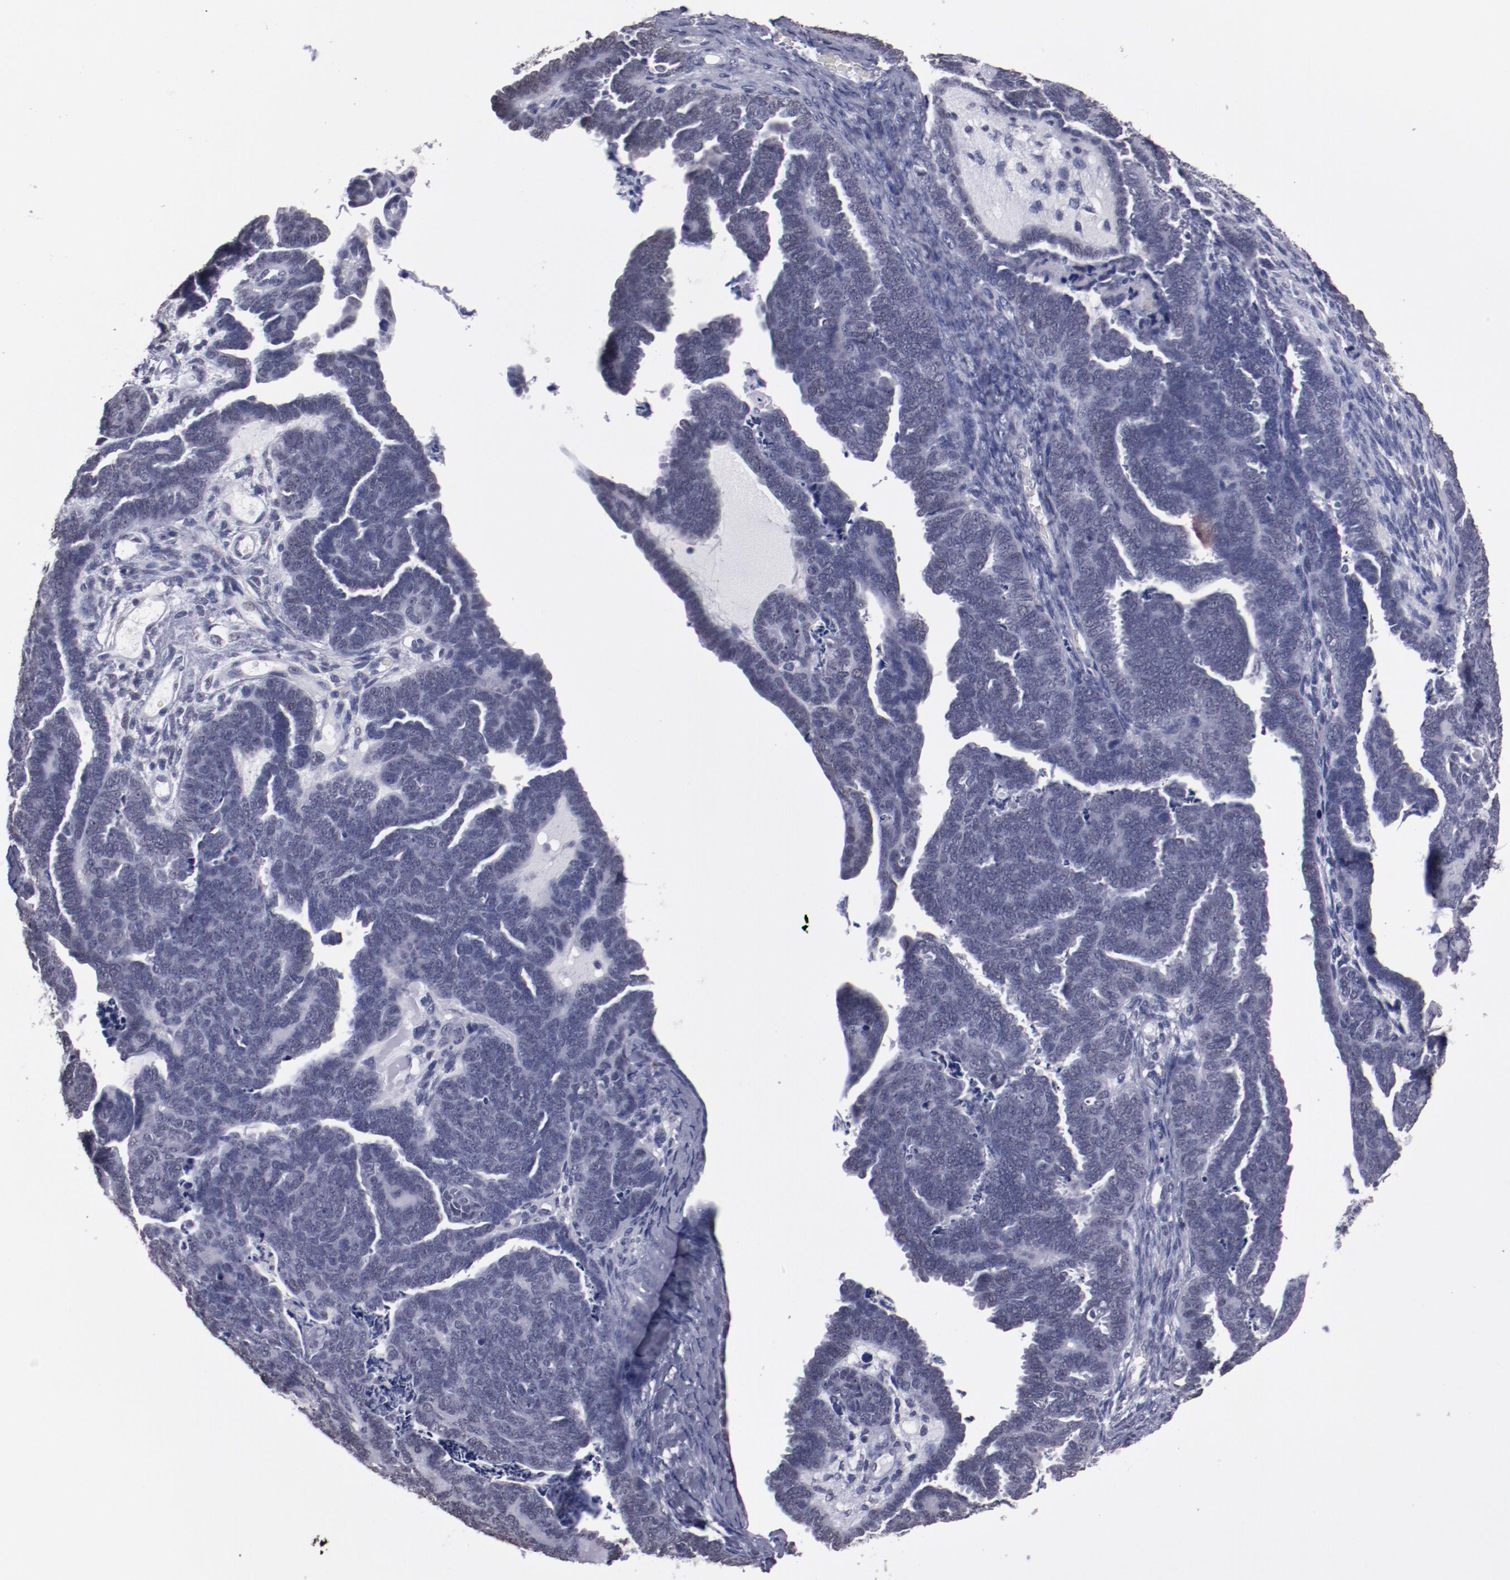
{"staining": {"intensity": "negative", "quantity": "none", "location": "none"}, "tissue": "endometrial cancer", "cell_type": "Tumor cells", "image_type": "cancer", "snomed": [{"axis": "morphology", "description": "Neoplasm, malignant, NOS"}, {"axis": "topography", "description": "Endometrium"}], "caption": "The photomicrograph displays no significant positivity in tumor cells of neoplasm (malignant) (endometrial).", "gene": "IRF4", "patient": {"sex": "female", "age": 74}}